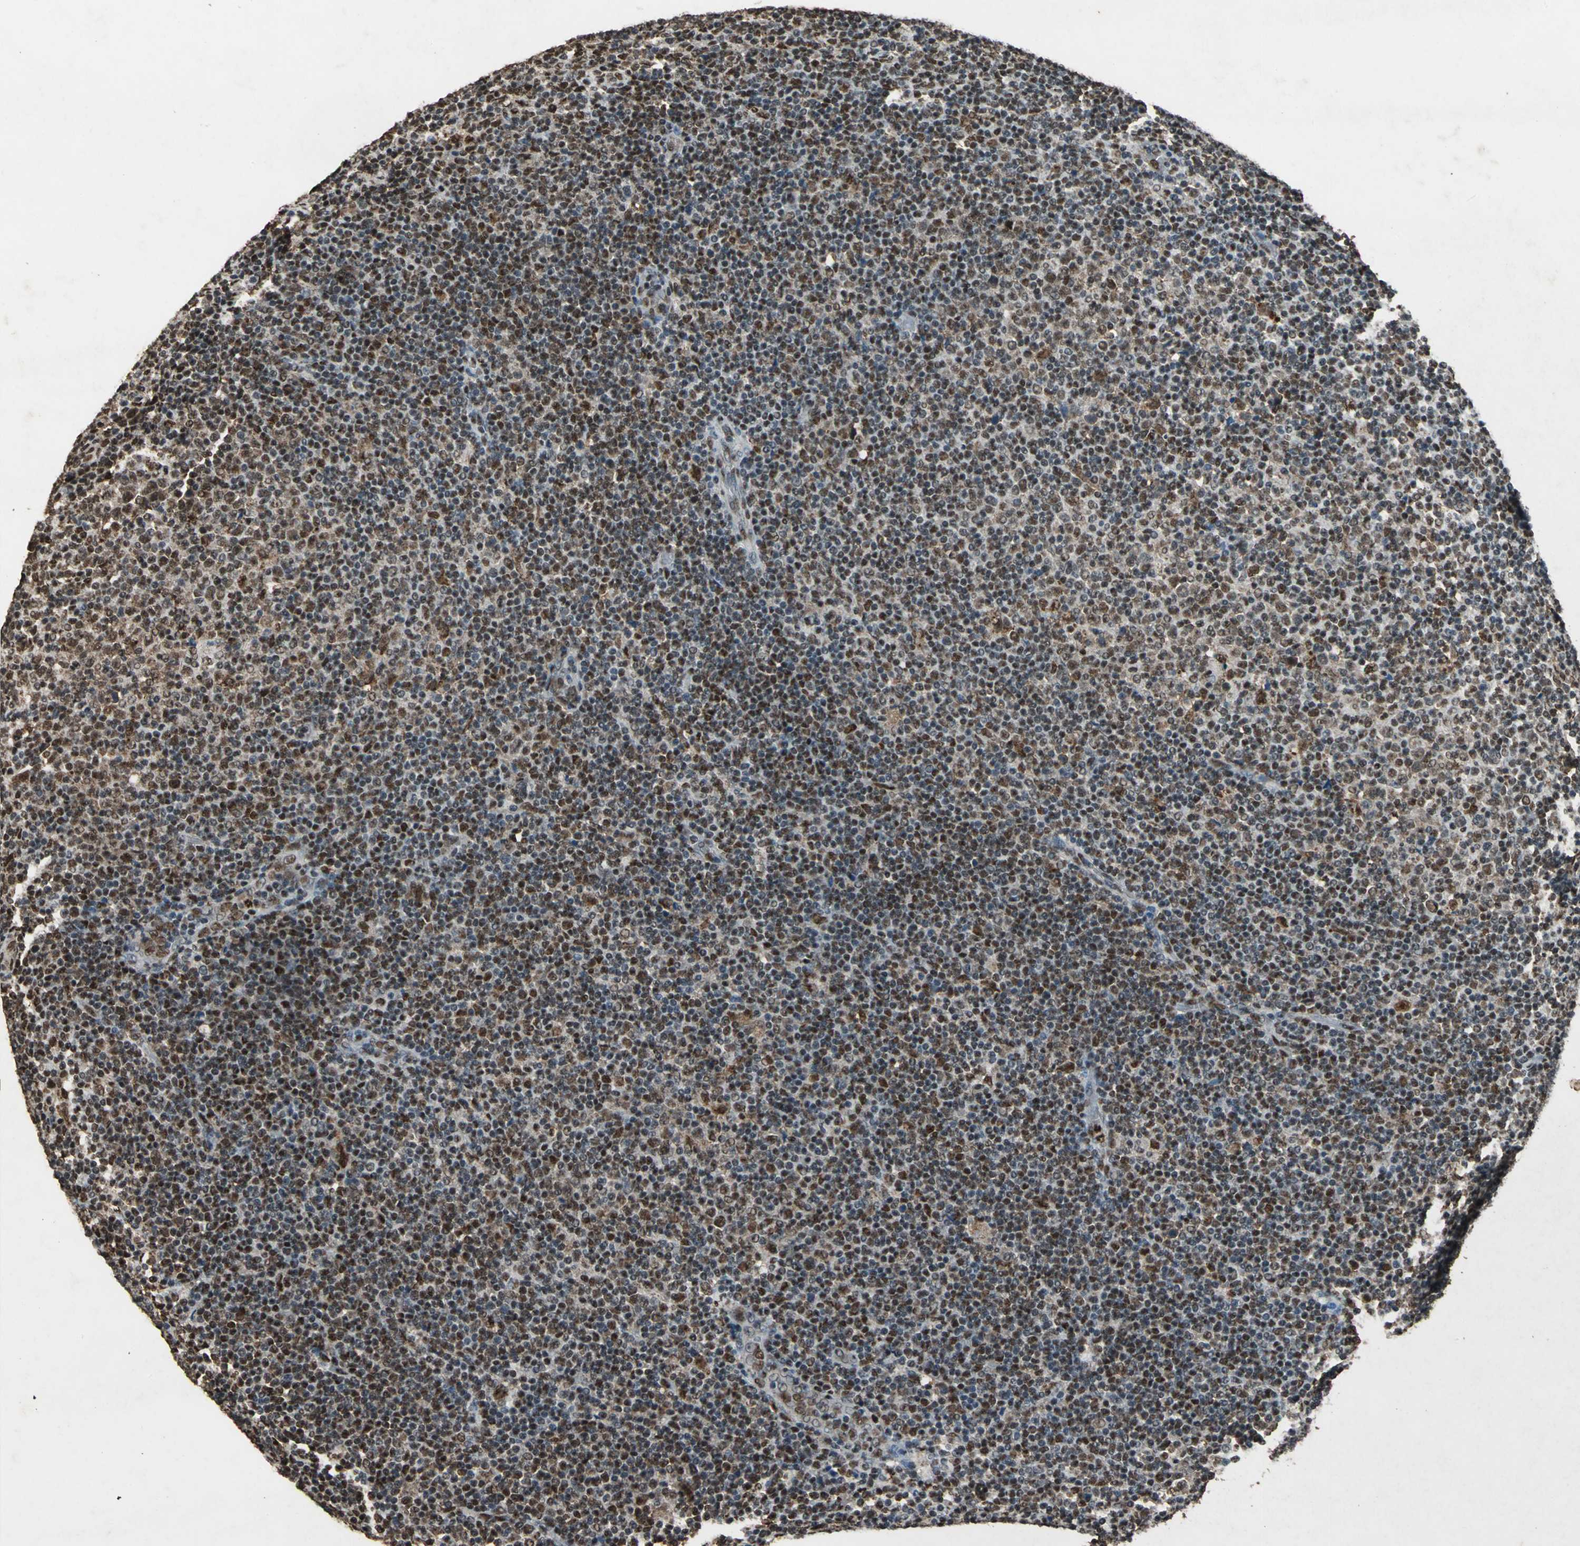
{"staining": {"intensity": "moderate", "quantity": "25%-75%", "location": "nuclear"}, "tissue": "lymphoma", "cell_type": "Tumor cells", "image_type": "cancer", "snomed": [{"axis": "morphology", "description": "Malignant lymphoma, non-Hodgkin's type, Low grade"}, {"axis": "topography", "description": "Lymph node"}], "caption": "A medium amount of moderate nuclear staining is present in about 25%-75% of tumor cells in low-grade malignant lymphoma, non-Hodgkin's type tissue. The protein of interest is shown in brown color, while the nuclei are stained blue.", "gene": "ANP32A", "patient": {"sex": "male", "age": 70}}